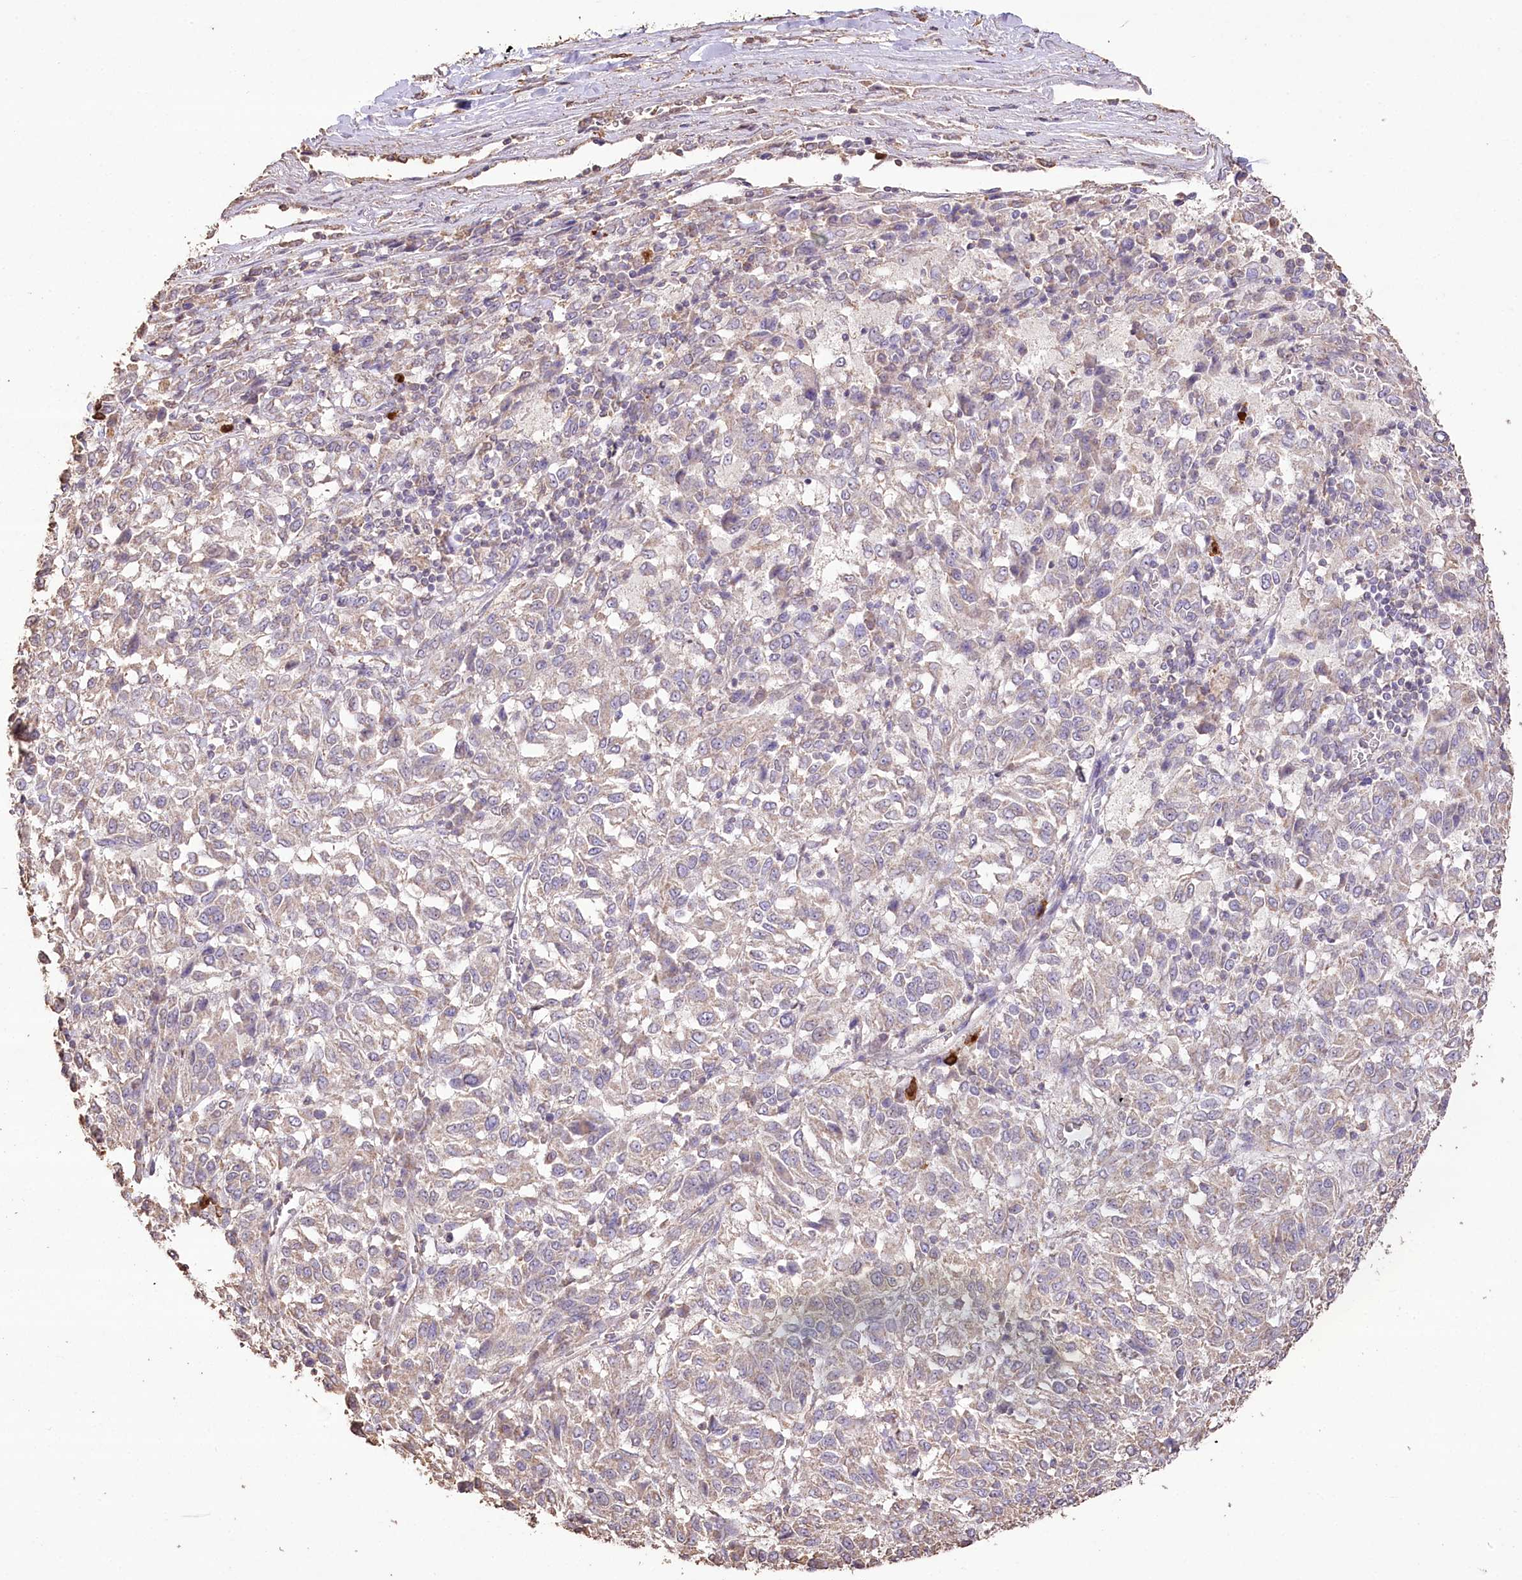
{"staining": {"intensity": "negative", "quantity": "none", "location": "none"}, "tissue": "melanoma", "cell_type": "Tumor cells", "image_type": "cancer", "snomed": [{"axis": "morphology", "description": "Malignant melanoma, Metastatic site"}, {"axis": "topography", "description": "Lung"}], "caption": "A high-resolution histopathology image shows IHC staining of melanoma, which reveals no significant expression in tumor cells.", "gene": "IREB2", "patient": {"sex": "male", "age": 64}}